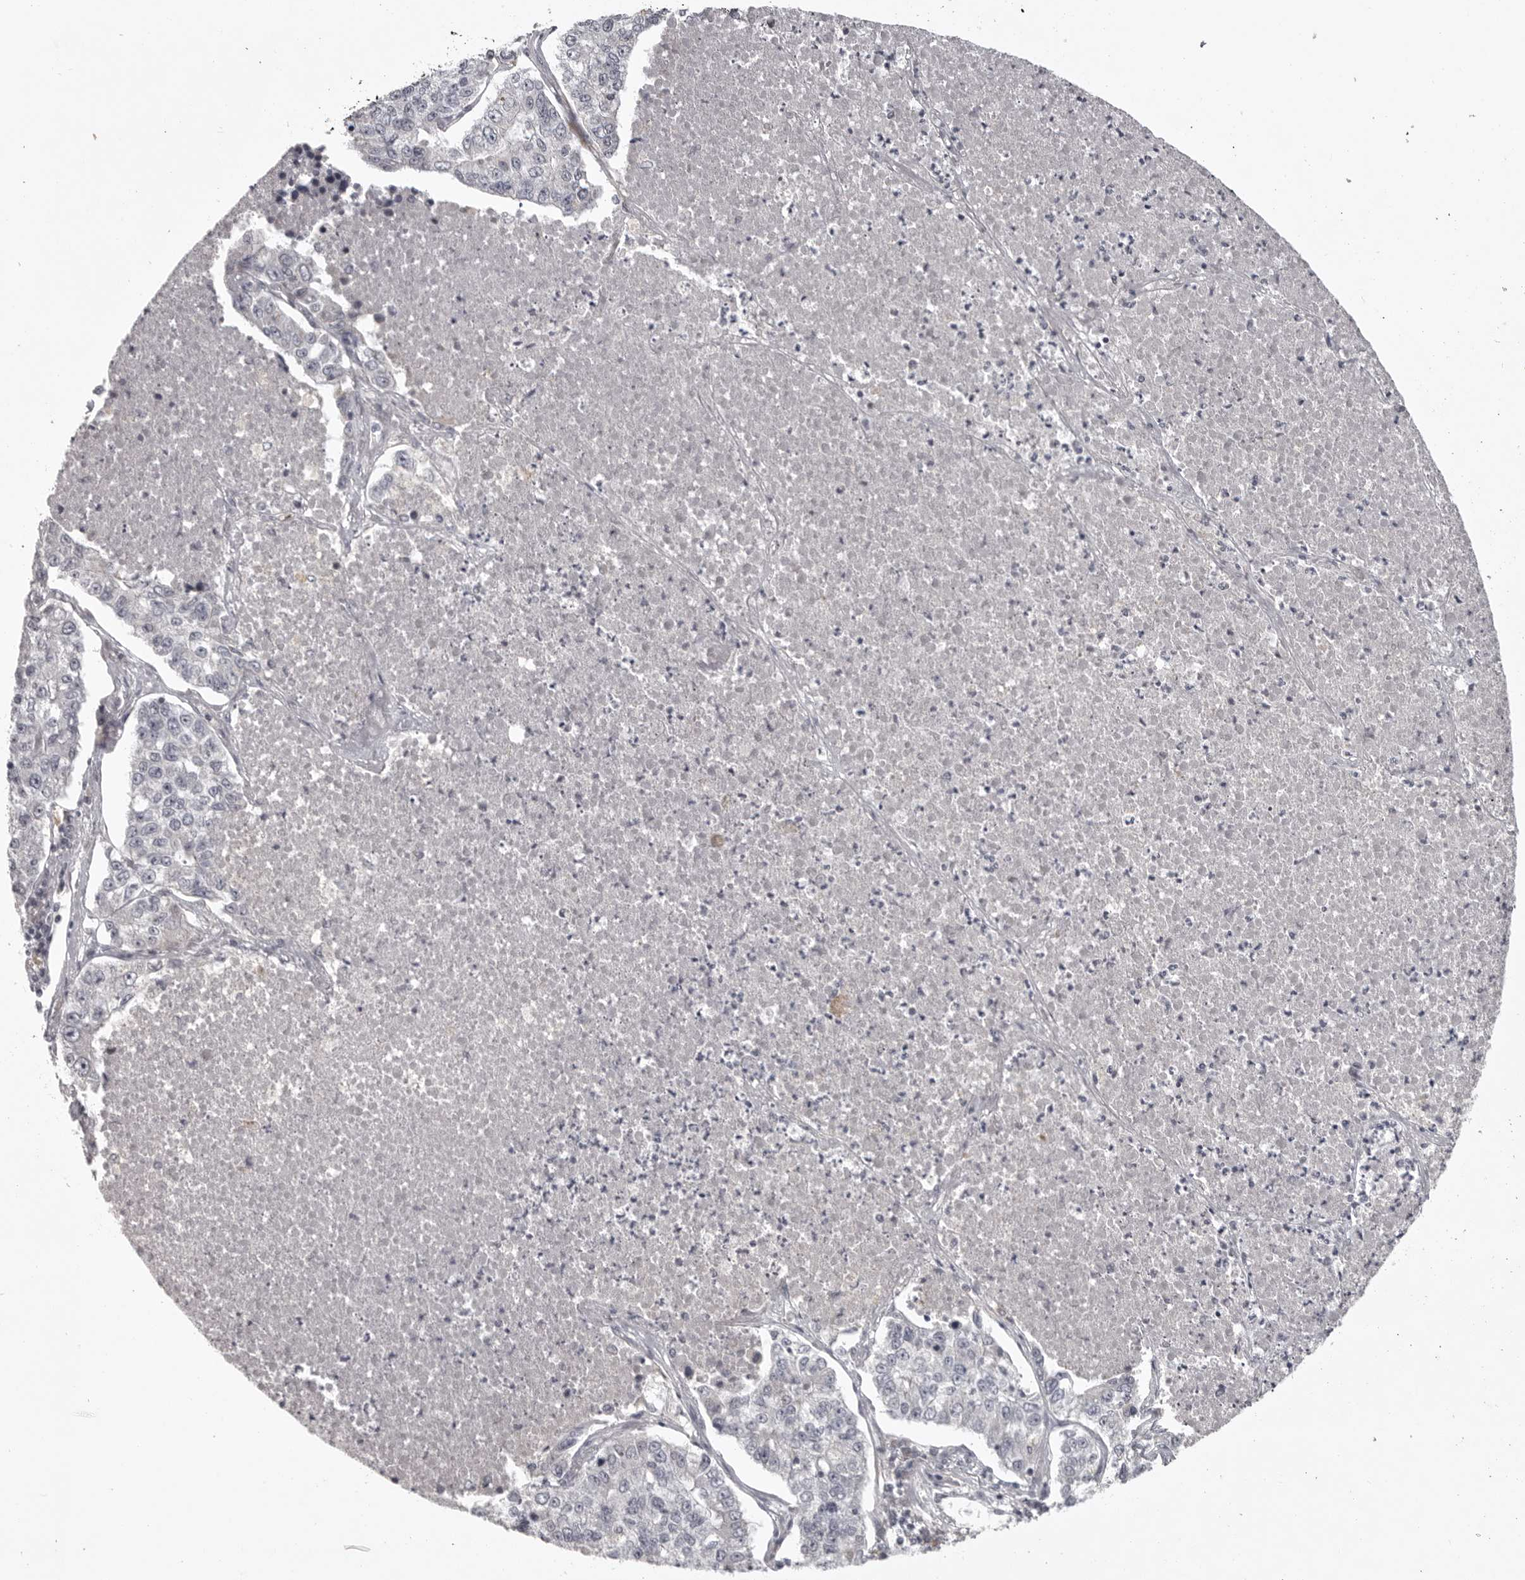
{"staining": {"intensity": "negative", "quantity": "none", "location": "none"}, "tissue": "lung cancer", "cell_type": "Tumor cells", "image_type": "cancer", "snomed": [{"axis": "morphology", "description": "Adenocarcinoma, NOS"}, {"axis": "topography", "description": "Lung"}], "caption": "Tumor cells show no significant staining in lung cancer (adenocarcinoma).", "gene": "CD300LD", "patient": {"sex": "male", "age": 49}}